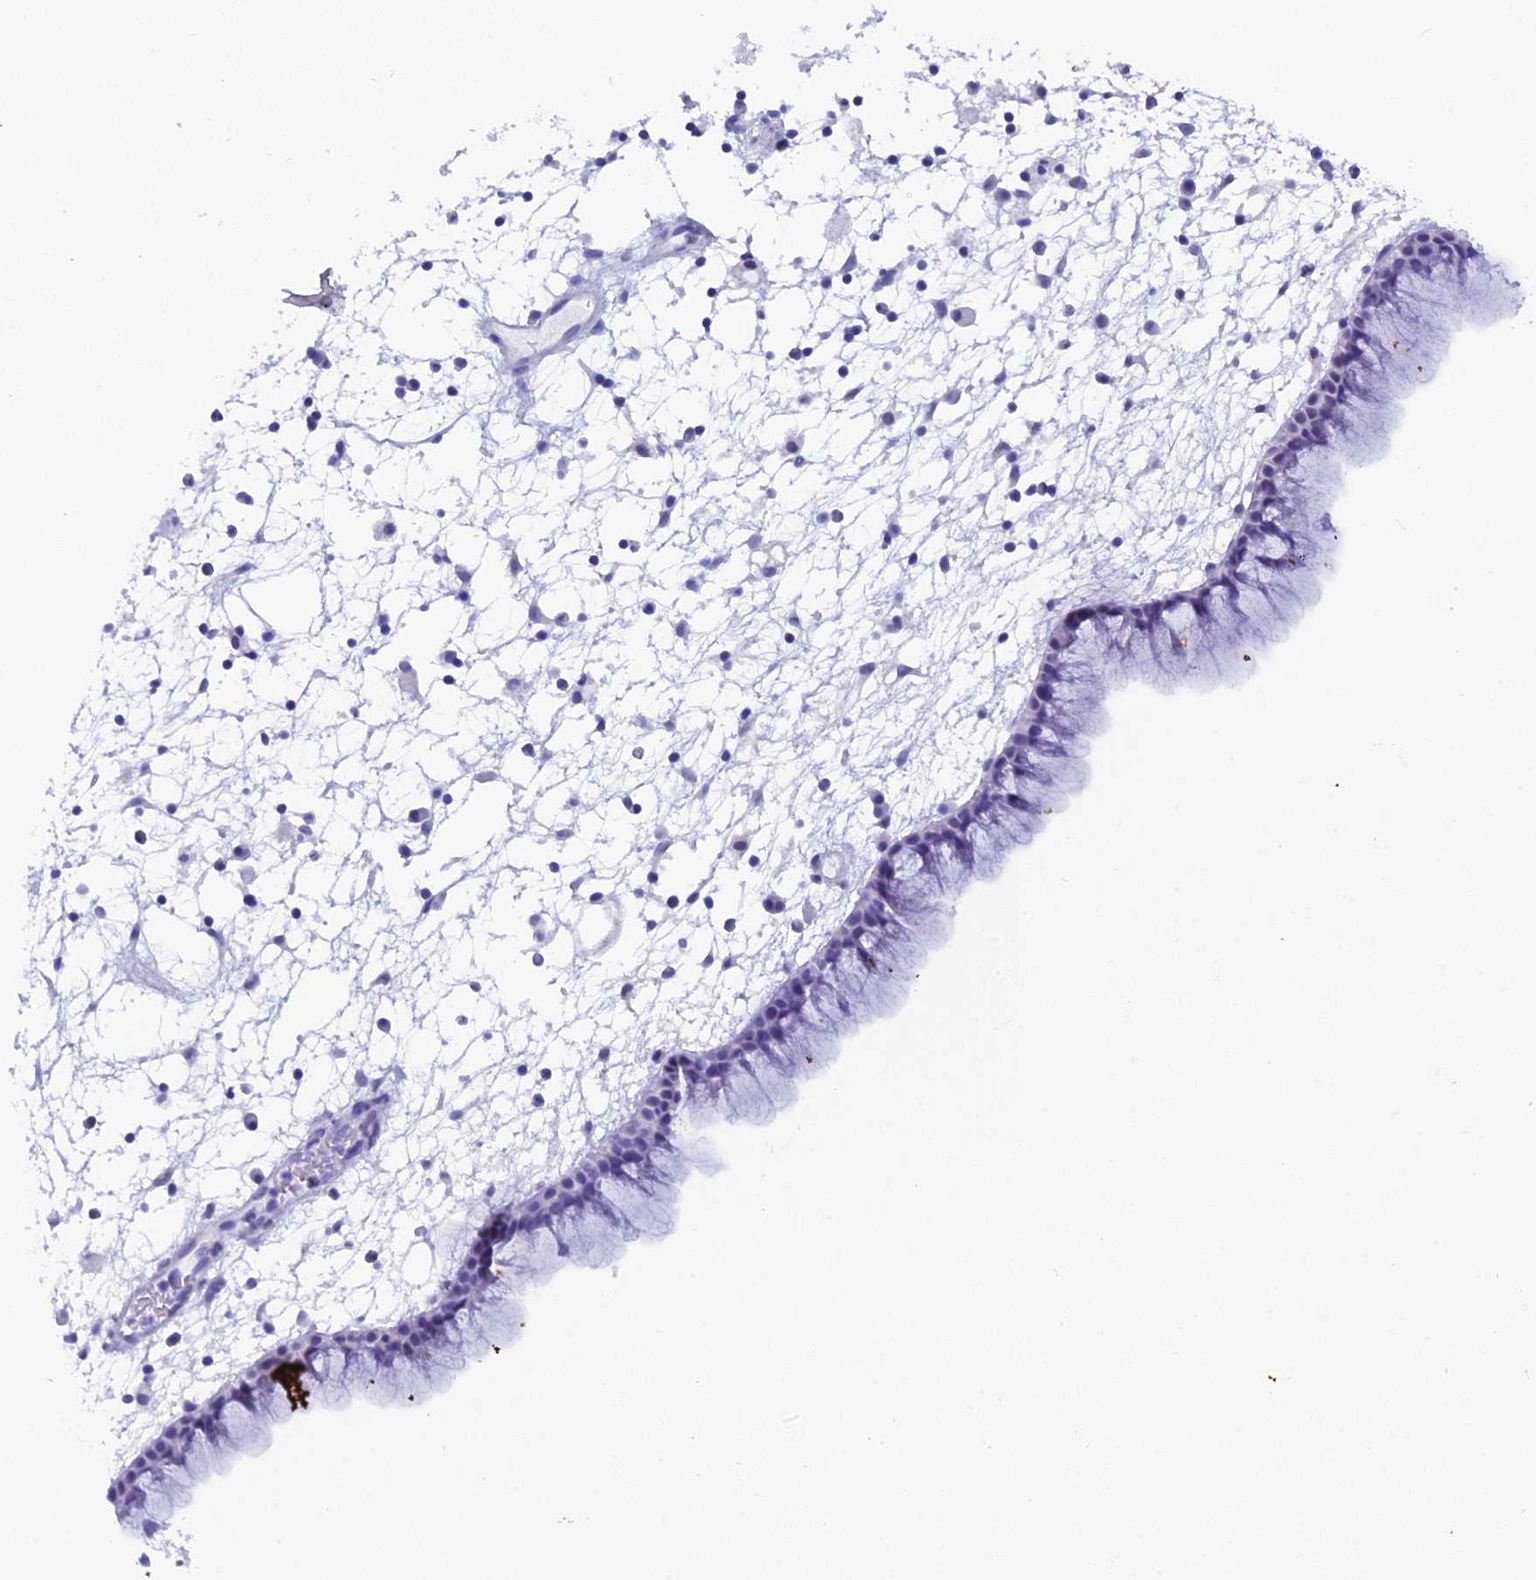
{"staining": {"intensity": "negative", "quantity": "none", "location": "none"}, "tissue": "nasopharynx", "cell_type": "Respiratory epithelial cells", "image_type": "normal", "snomed": [{"axis": "morphology", "description": "Normal tissue, NOS"}, {"axis": "morphology", "description": "Inflammation, NOS"}, {"axis": "morphology", "description": "Malignant melanoma, Metastatic site"}, {"axis": "topography", "description": "Nasopharynx"}], "caption": "A photomicrograph of human nasopharynx is negative for staining in respiratory epithelial cells. Brightfield microscopy of IHC stained with DAB (3,3'-diaminobenzidine) (brown) and hematoxylin (blue), captured at high magnification.", "gene": "XKR9", "patient": {"sex": "male", "age": 70}}